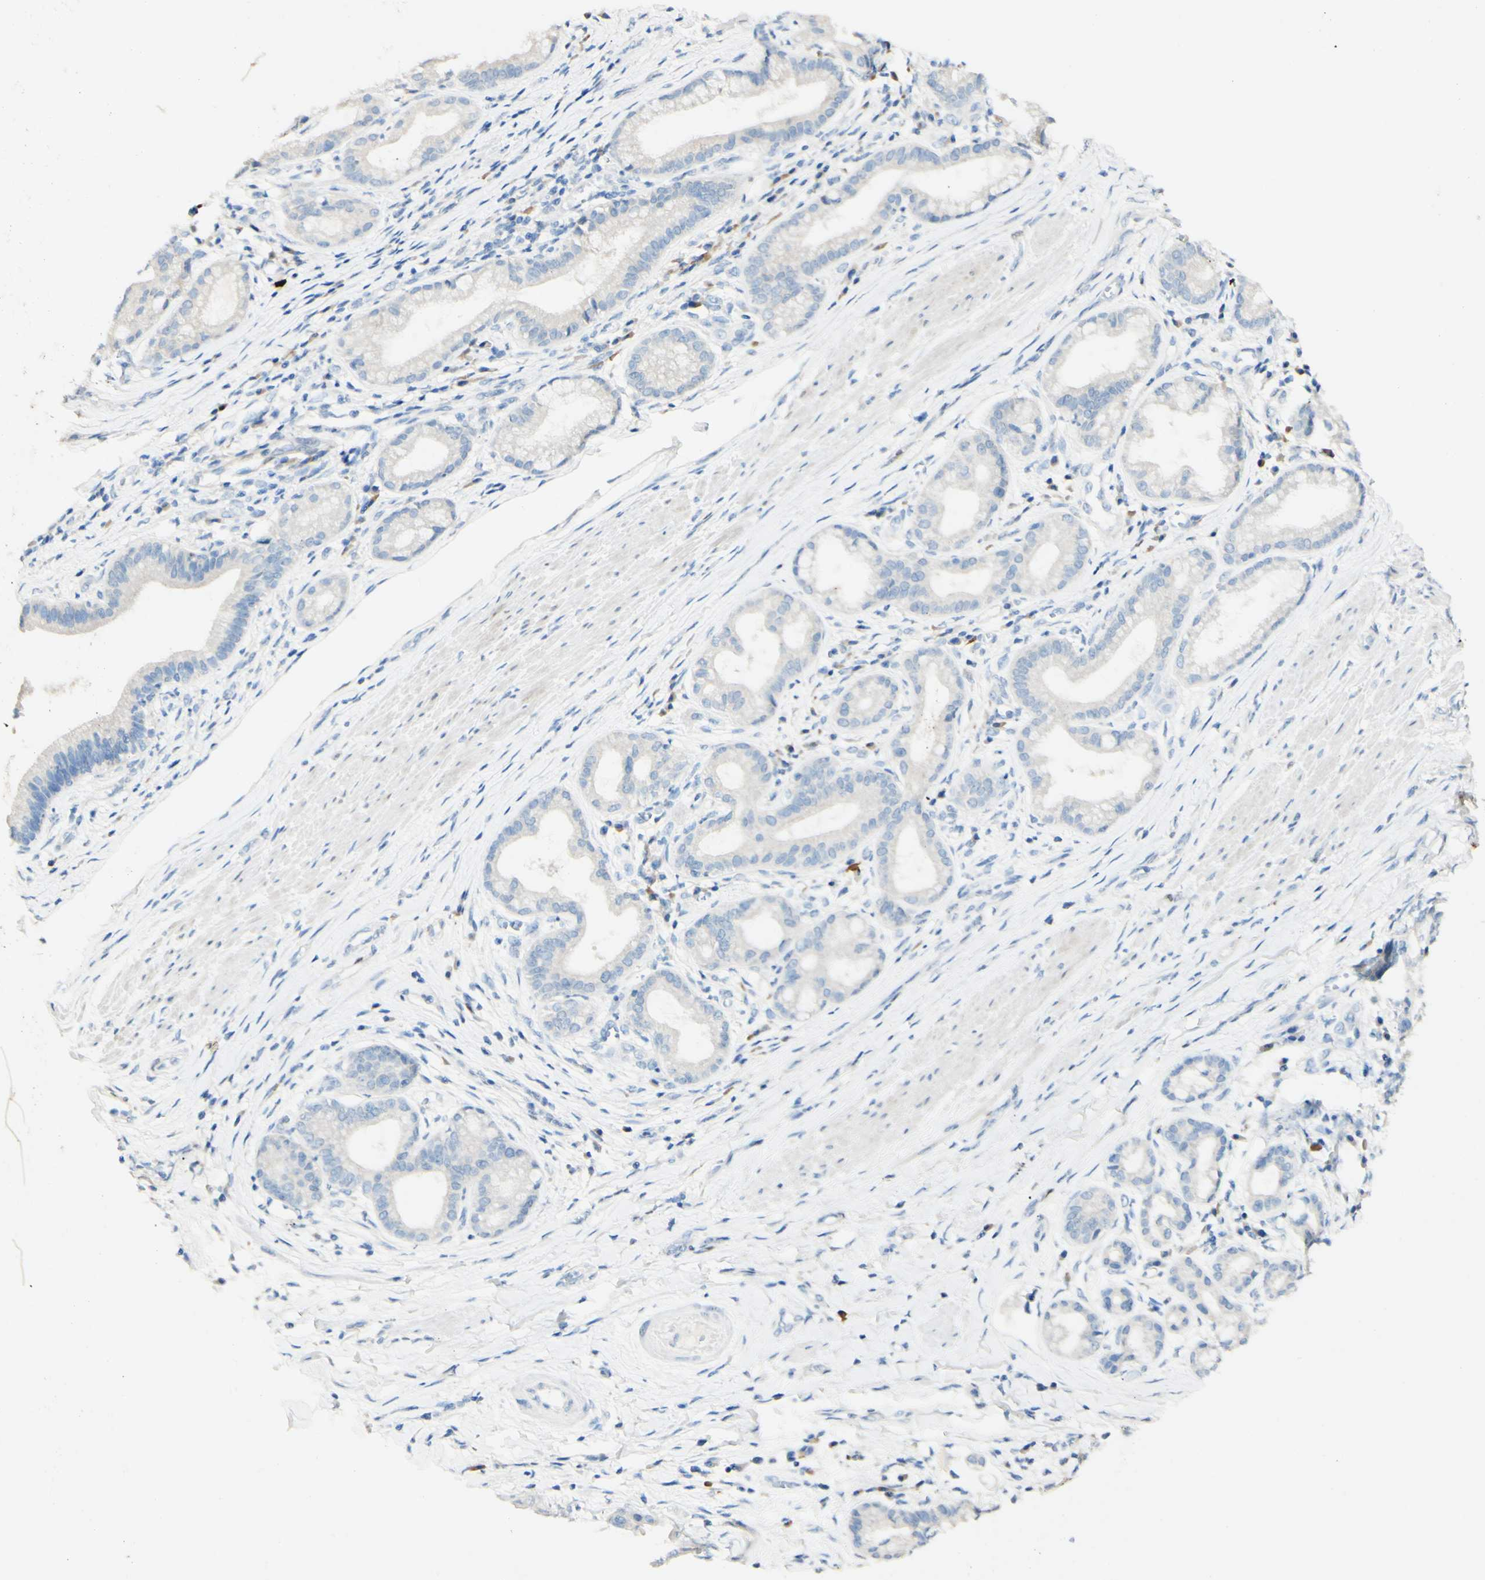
{"staining": {"intensity": "negative", "quantity": "none", "location": "none"}, "tissue": "pancreatic cancer", "cell_type": "Tumor cells", "image_type": "cancer", "snomed": [{"axis": "morphology", "description": "Adenocarcinoma, NOS"}, {"axis": "topography", "description": "Pancreas"}], "caption": "DAB immunohistochemical staining of adenocarcinoma (pancreatic) reveals no significant positivity in tumor cells.", "gene": "FGF4", "patient": {"sex": "female", "age": 75}}